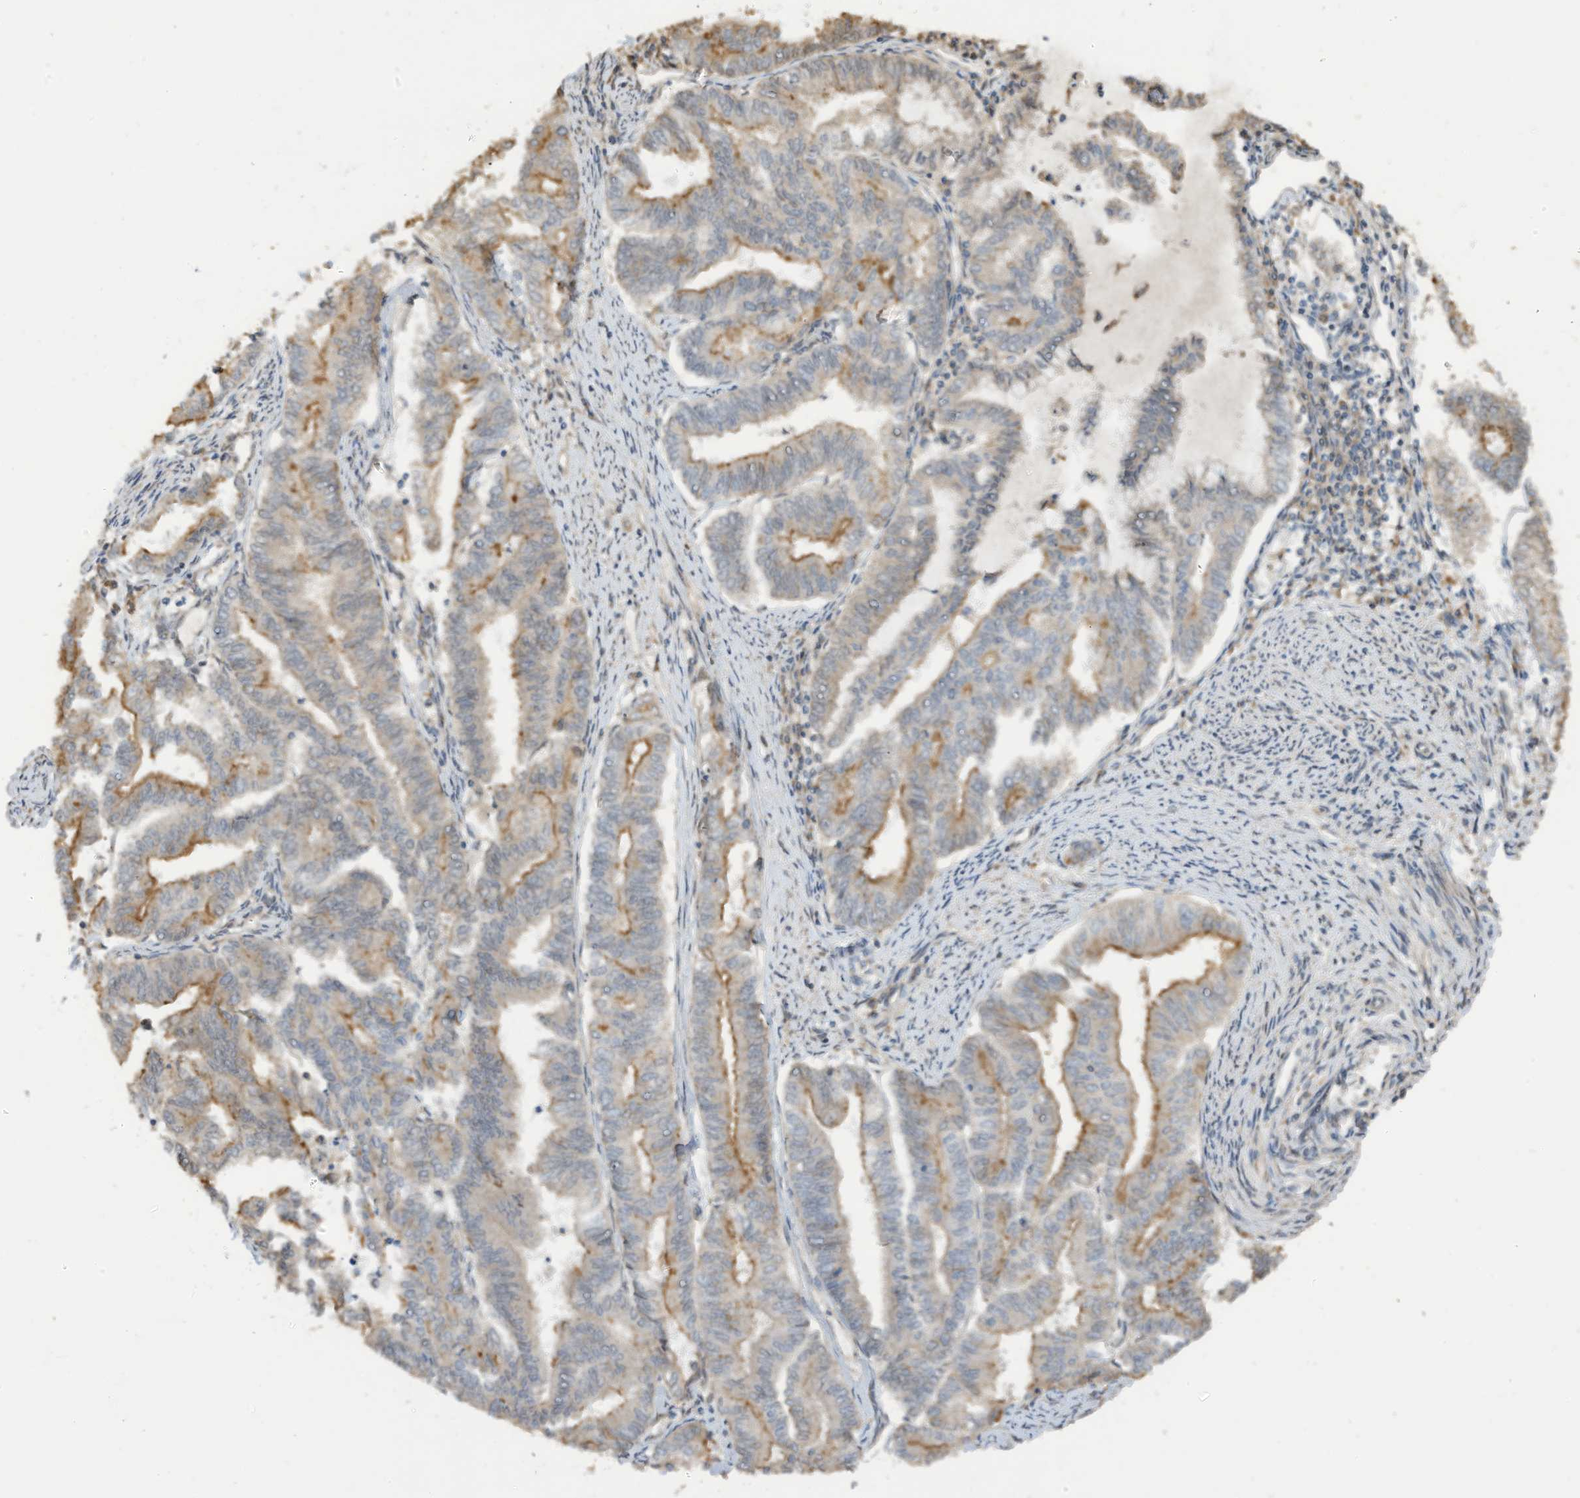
{"staining": {"intensity": "moderate", "quantity": "25%-75%", "location": "cytoplasmic/membranous"}, "tissue": "endometrial cancer", "cell_type": "Tumor cells", "image_type": "cancer", "snomed": [{"axis": "morphology", "description": "Adenocarcinoma, NOS"}, {"axis": "topography", "description": "Endometrium"}], "caption": "DAB immunohistochemical staining of adenocarcinoma (endometrial) reveals moderate cytoplasmic/membranous protein staining in approximately 25%-75% of tumor cells.", "gene": "REC8", "patient": {"sex": "female", "age": 79}}